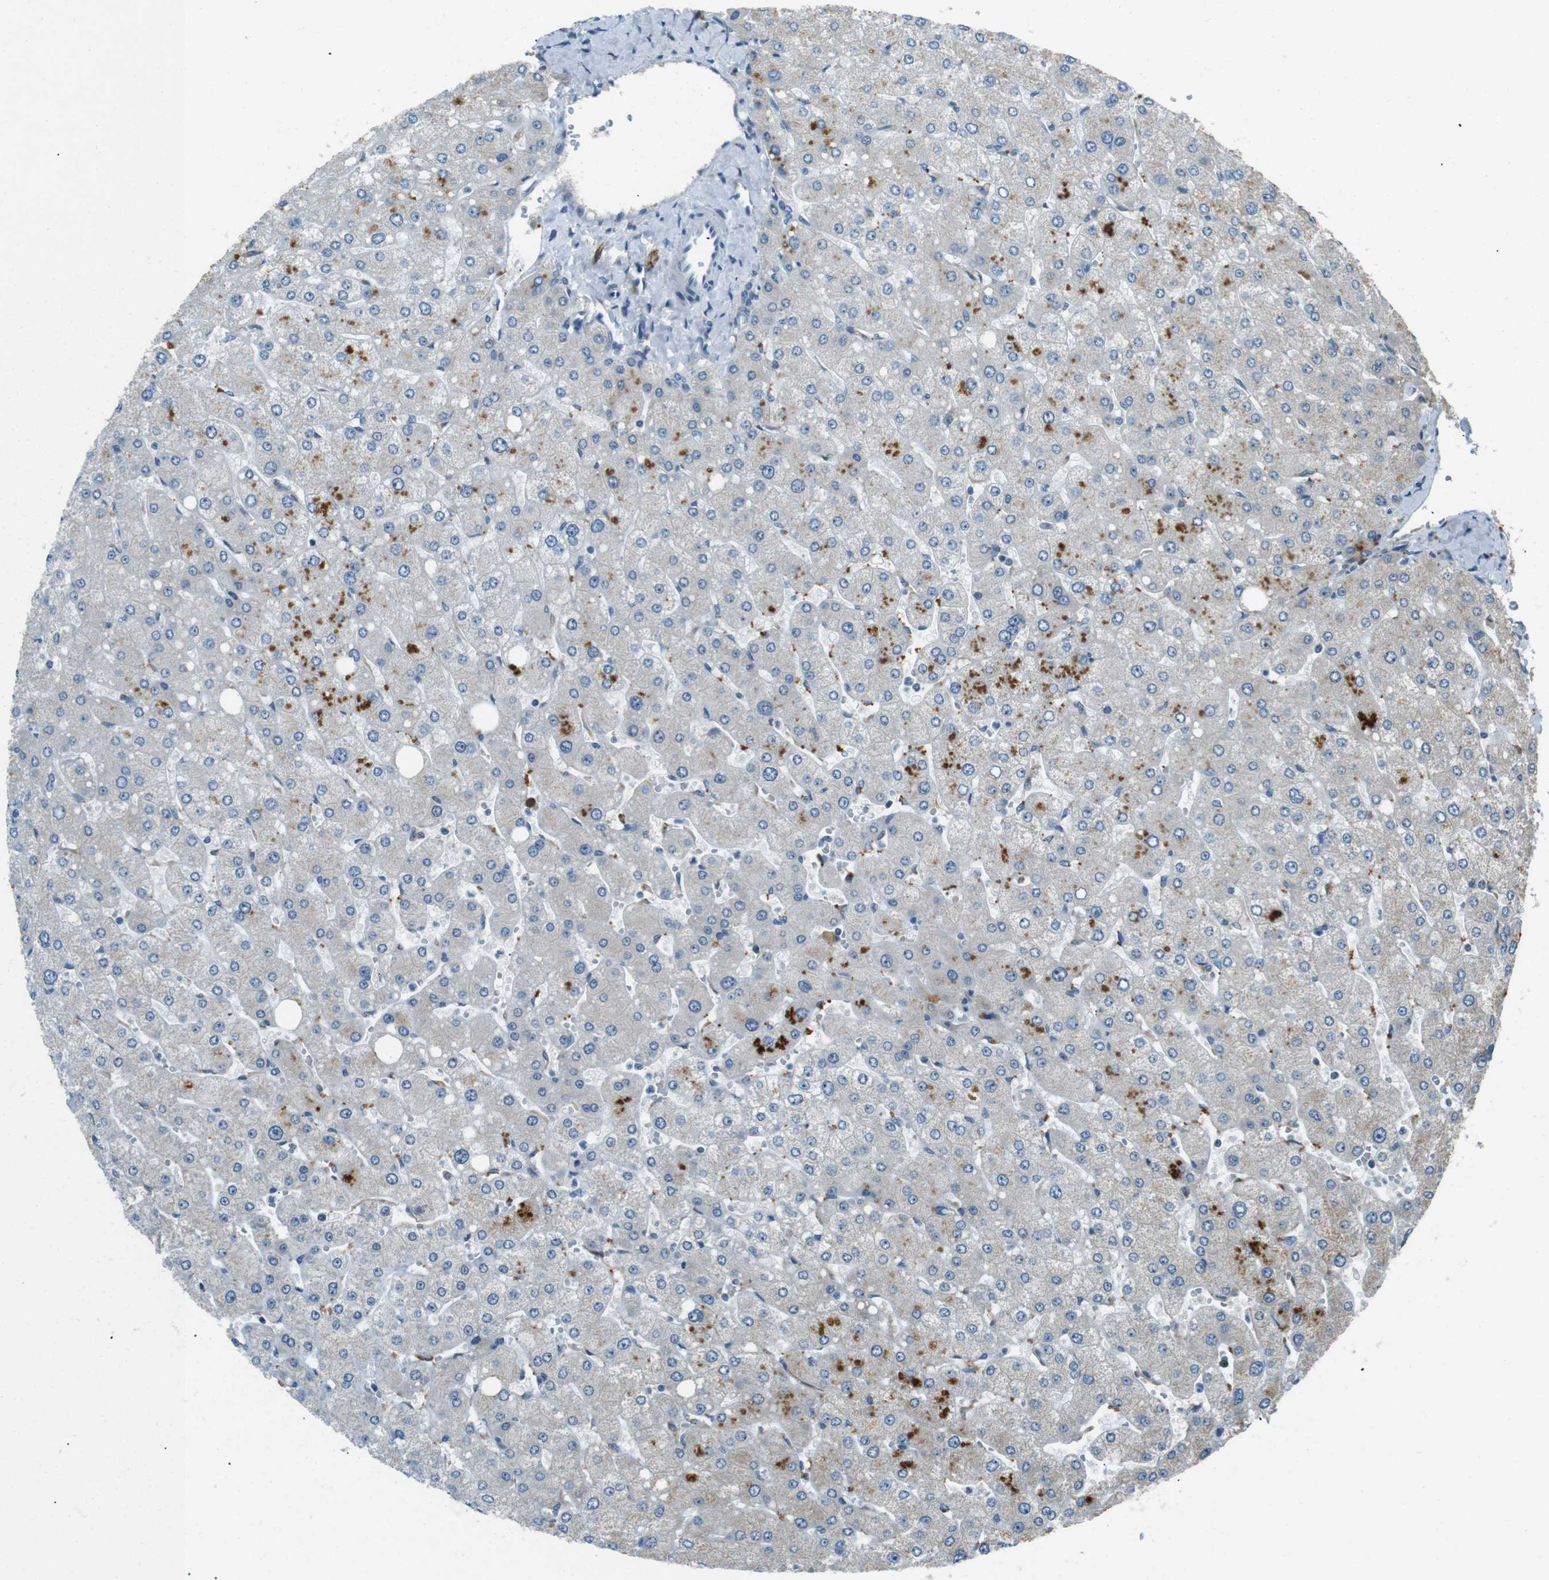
{"staining": {"intensity": "negative", "quantity": "none", "location": "none"}, "tissue": "liver", "cell_type": "Cholangiocytes", "image_type": "normal", "snomed": [{"axis": "morphology", "description": "Normal tissue, NOS"}, {"axis": "topography", "description": "Liver"}], "caption": "Unremarkable liver was stained to show a protein in brown. There is no significant positivity in cholangiocytes.", "gene": "MAGI2", "patient": {"sex": "male", "age": 55}}